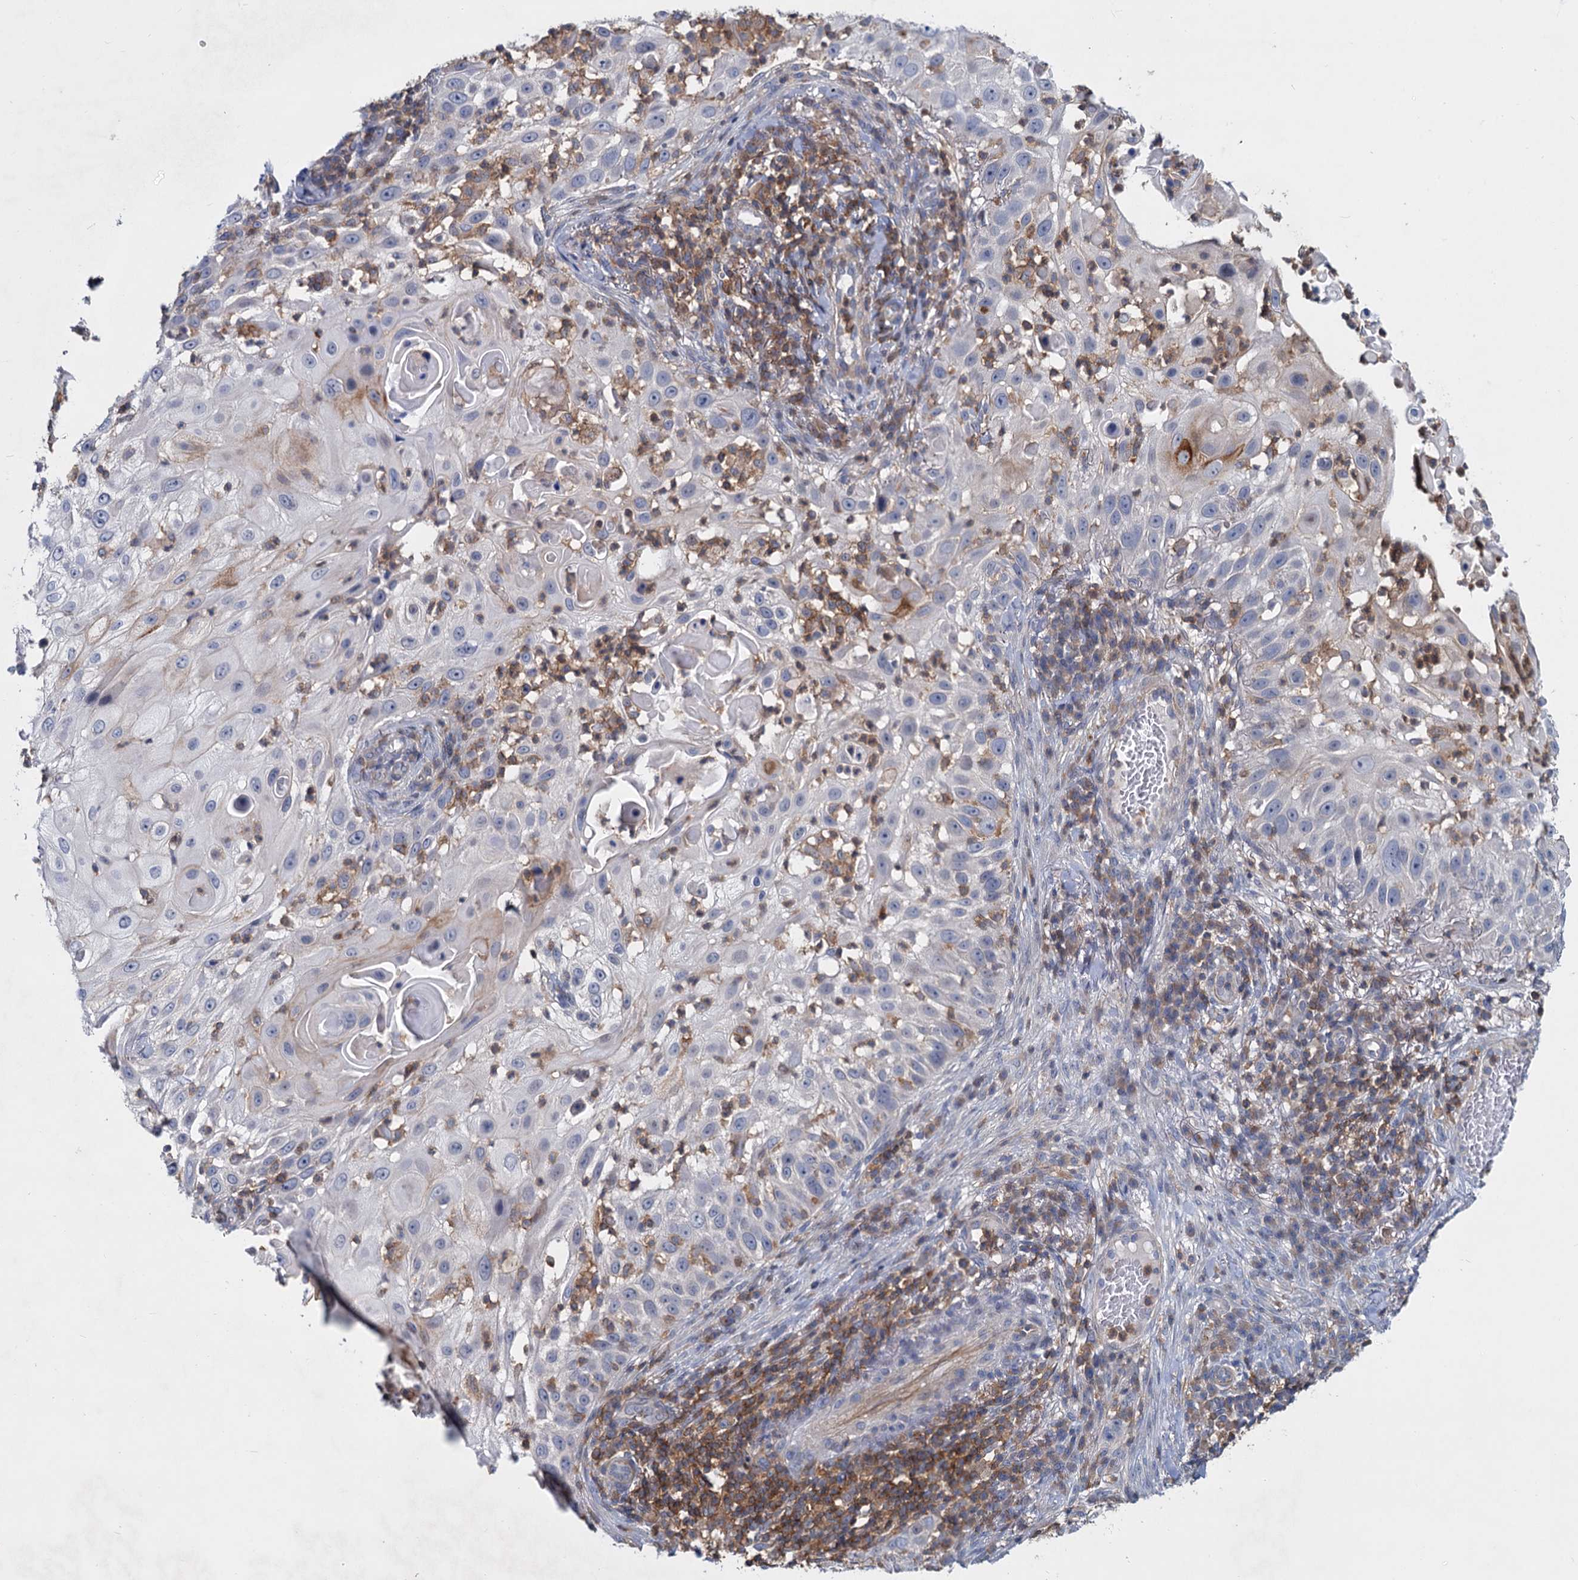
{"staining": {"intensity": "negative", "quantity": "none", "location": "none"}, "tissue": "skin cancer", "cell_type": "Tumor cells", "image_type": "cancer", "snomed": [{"axis": "morphology", "description": "Squamous cell carcinoma, NOS"}, {"axis": "topography", "description": "Skin"}], "caption": "Immunohistochemical staining of skin squamous cell carcinoma demonstrates no significant staining in tumor cells.", "gene": "LRCH4", "patient": {"sex": "female", "age": 44}}